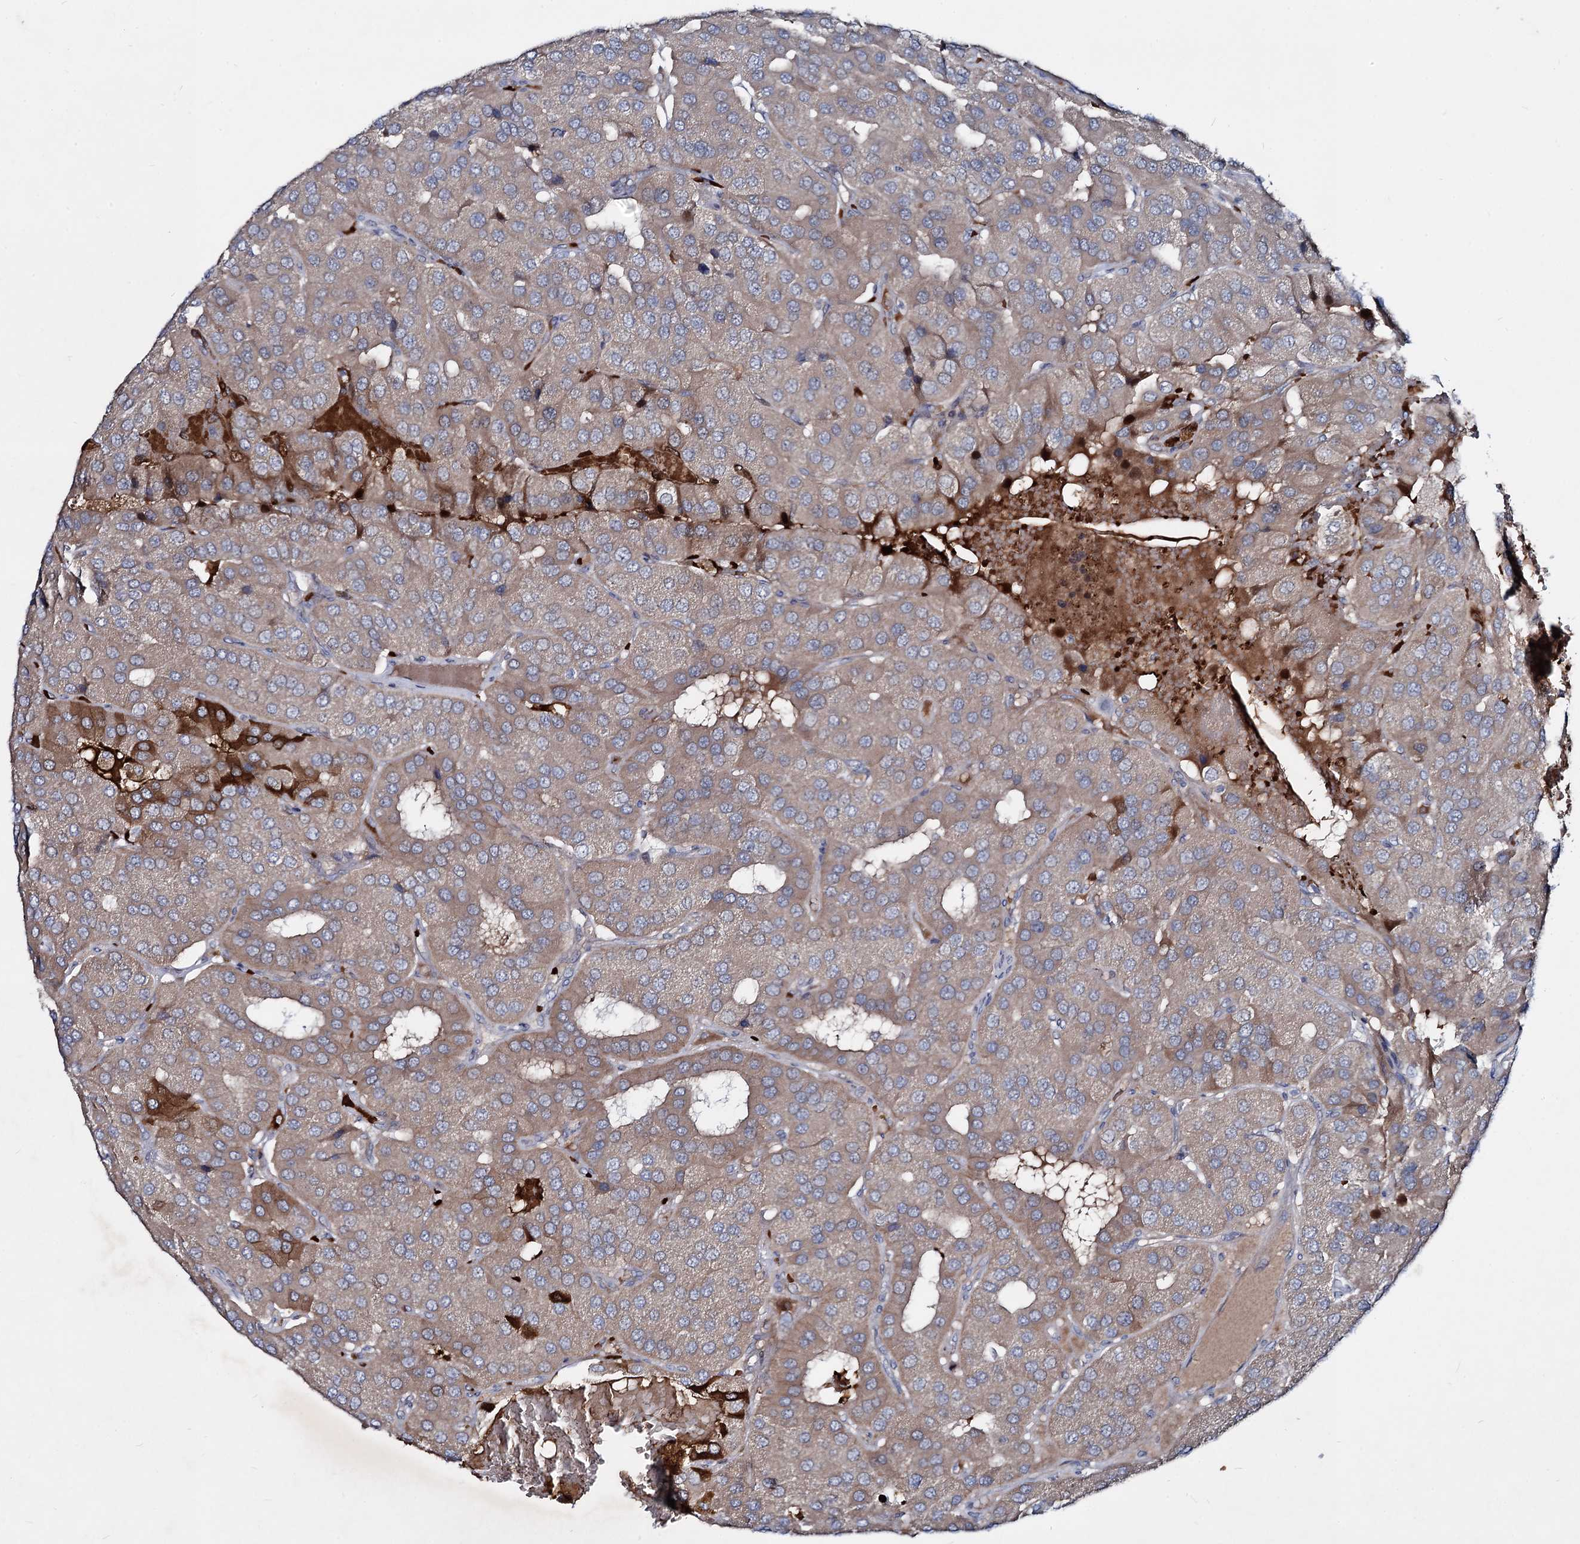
{"staining": {"intensity": "weak", "quantity": ">75%", "location": "cytoplasmic/membranous"}, "tissue": "parathyroid gland", "cell_type": "Glandular cells", "image_type": "normal", "snomed": [{"axis": "morphology", "description": "Normal tissue, NOS"}, {"axis": "morphology", "description": "Adenoma, NOS"}, {"axis": "topography", "description": "Parathyroid gland"}], "caption": "Benign parathyroid gland exhibits weak cytoplasmic/membranous expression in approximately >75% of glandular cells, visualized by immunohistochemistry. (Stains: DAB in brown, nuclei in blue, Microscopy: brightfield microscopy at high magnification).", "gene": "RNF6", "patient": {"sex": "female", "age": 86}}